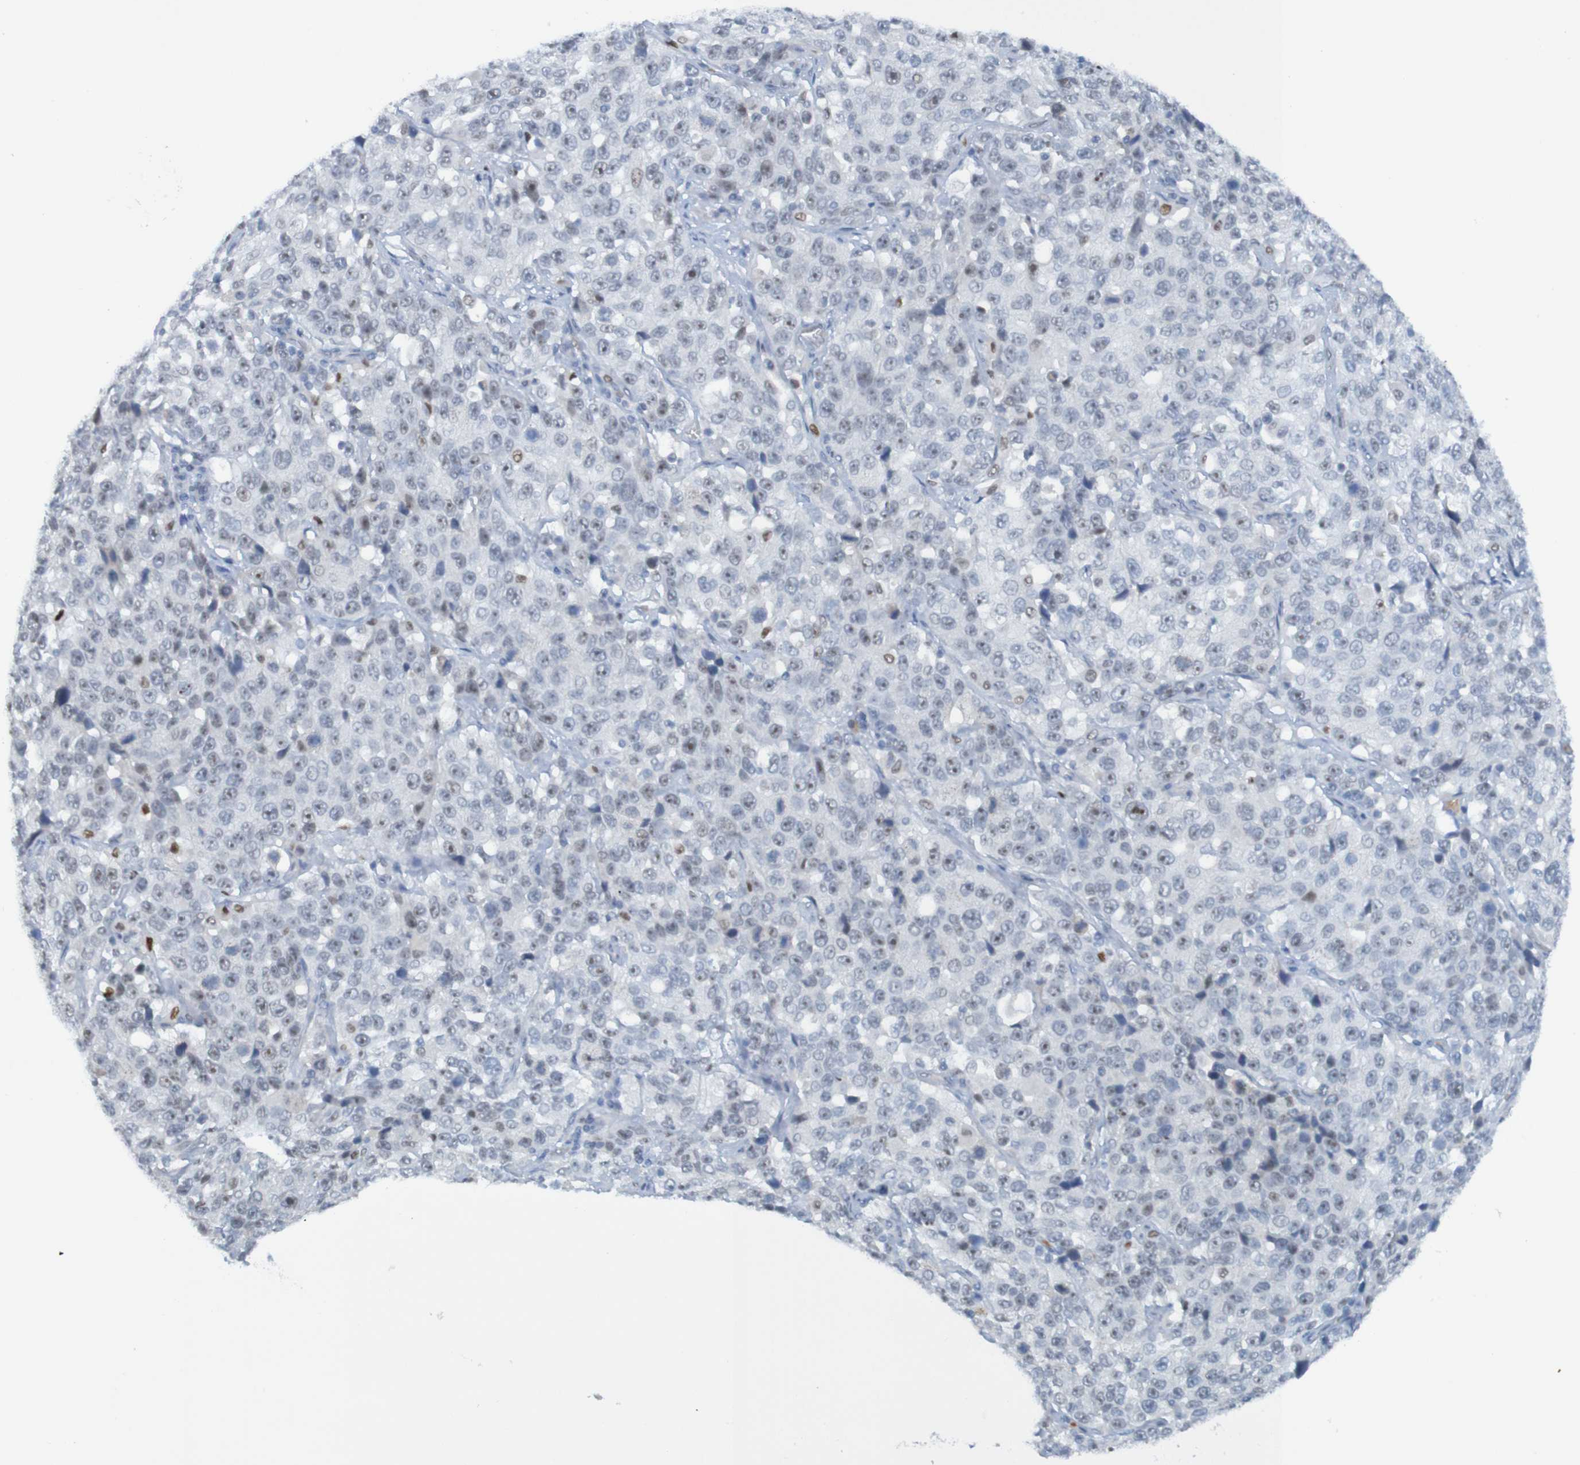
{"staining": {"intensity": "negative", "quantity": "none", "location": "none"}, "tissue": "stomach cancer", "cell_type": "Tumor cells", "image_type": "cancer", "snomed": [{"axis": "morphology", "description": "Normal tissue, NOS"}, {"axis": "morphology", "description": "Adenocarcinoma, NOS"}, {"axis": "topography", "description": "Stomach"}], "caption": "Tumor cells show no significant positivity in adenocarcinoma (stomach).", "gene": "USP36", "patient": {"sex": "male", "age": 48}}